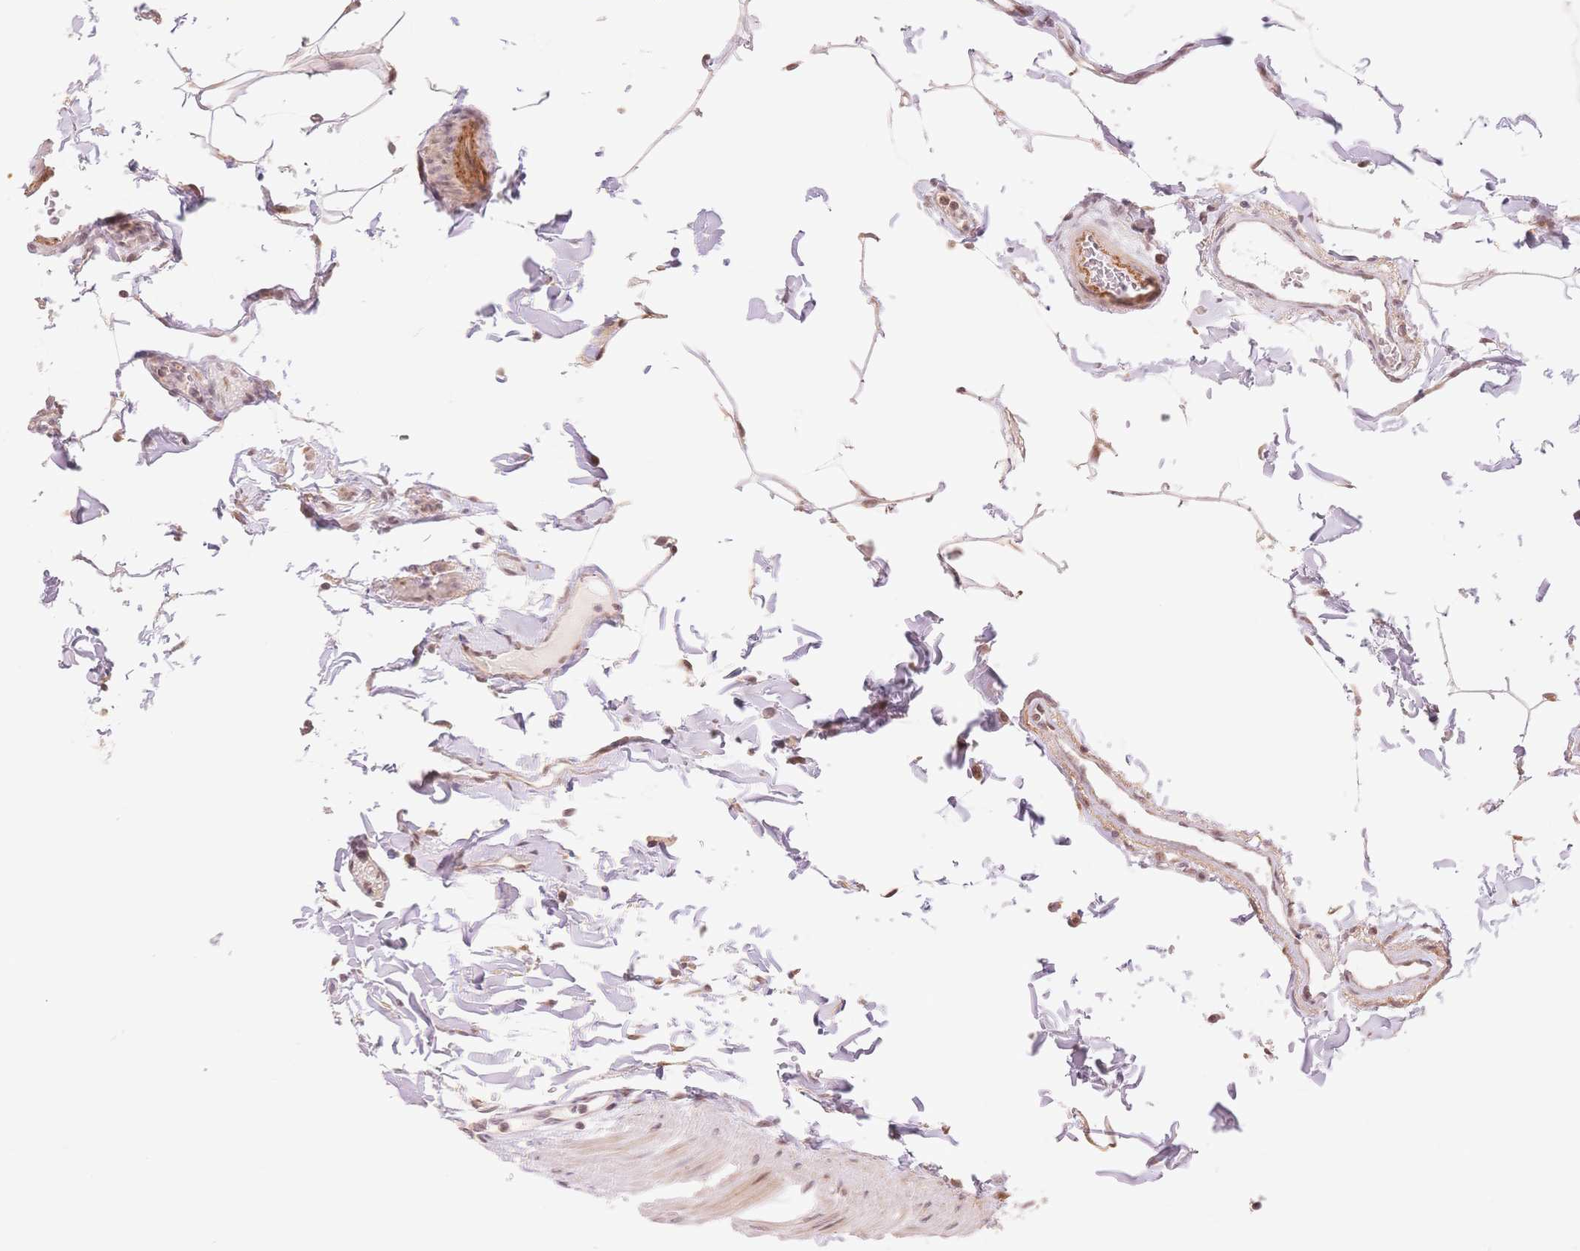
{"staining": {"intensity": "moderate", "quantity": ">75%", "location": "cytoplasmic/membranous"}, "tissue": "duodenum", "cell_type": "Glandular cells", "image_type": "normal", "snomed": [{"axis": "morphology", "description": "Normal tissue, NOS"}, {"axis": "topography", "description": "Pancreas"}, {"axis": "topography", "description": "Duodenum"}], "caption": "Duodenum stained for a protein (brown) exhibits moderate cytoplasmic/membranous positive expression in approximately >75% of glandular cells.", "gene": "STK39", "patient": {"sex": "male", "age": 59}}